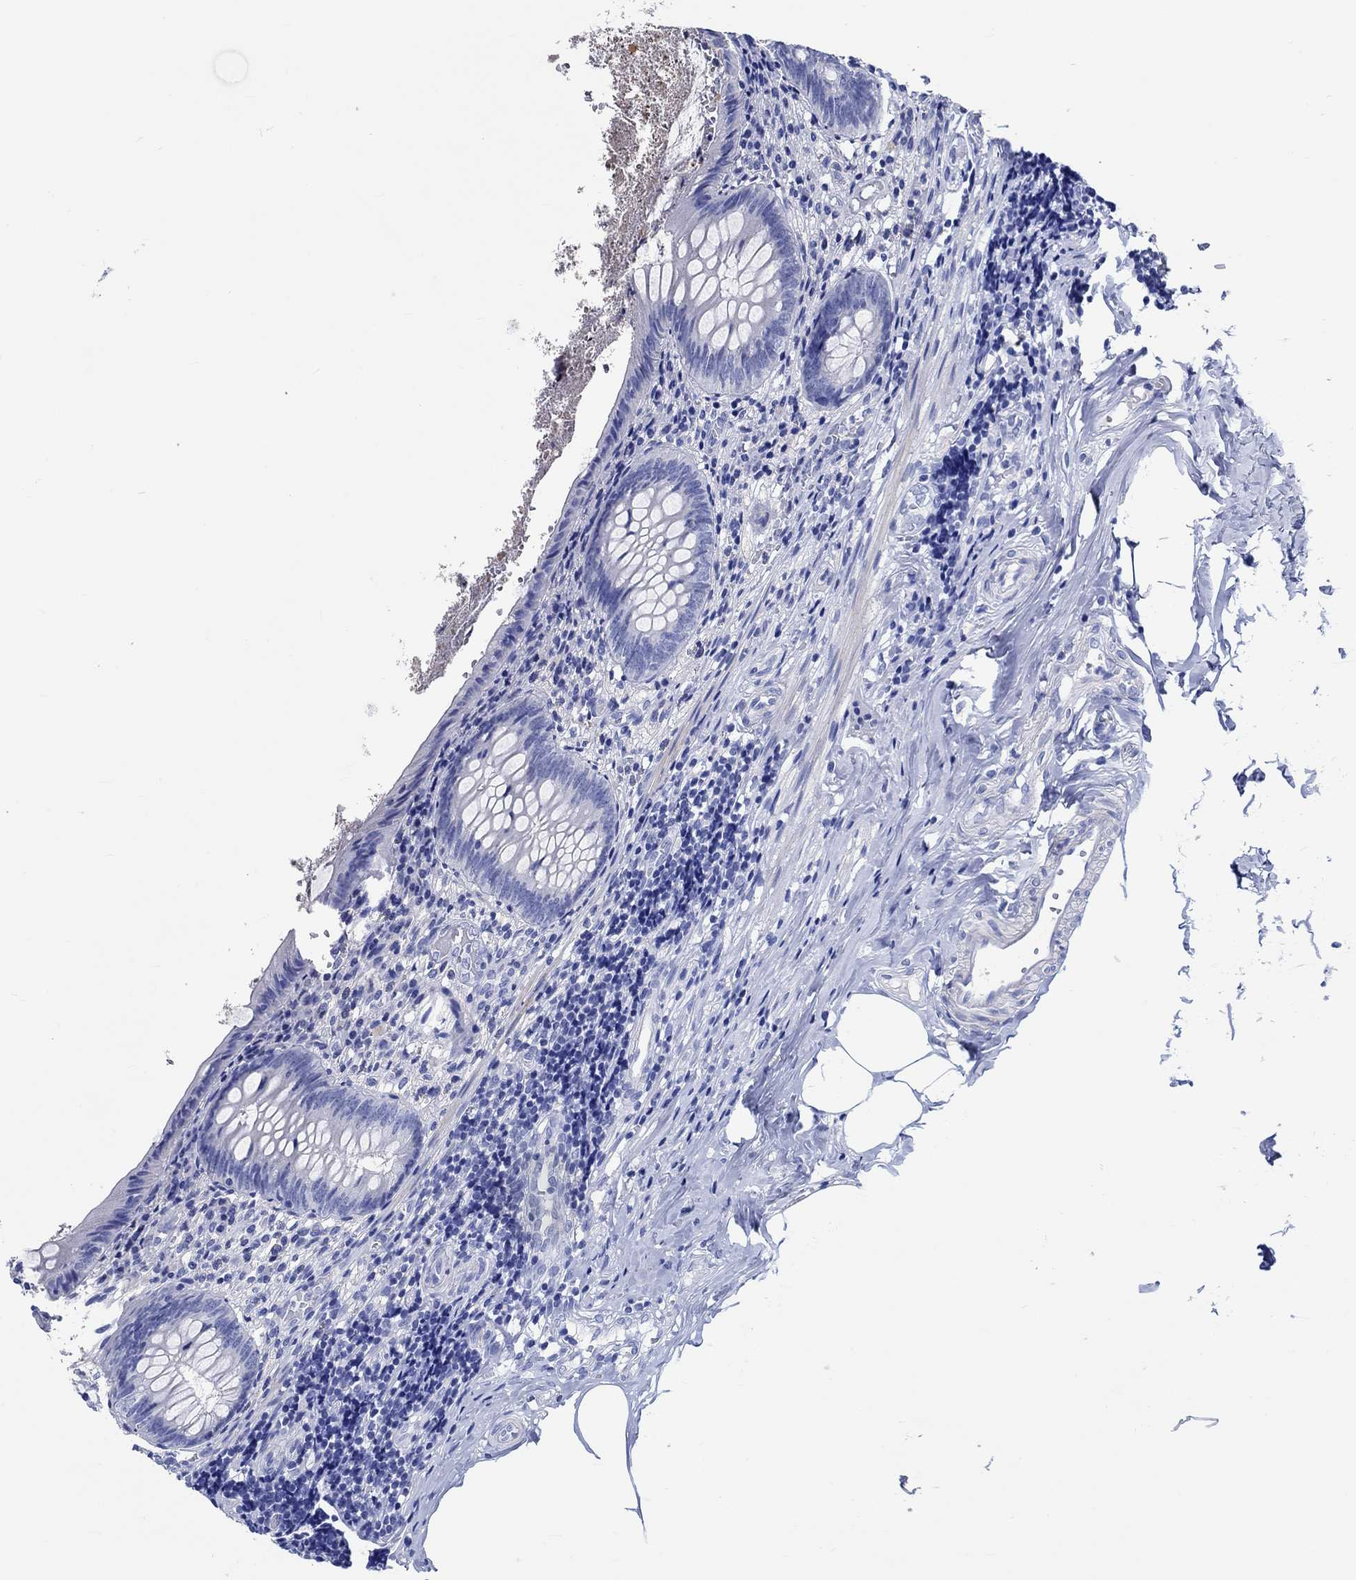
{"staining": {"intensity": "negative", "quantity": "none", "location": "none"}, "tissue": "appendix", "cell_type": "Glandular cells", "image_type": "normal", "snomed": [{"axis": "morphology", "description": "Normal tissue, NOS"}, {"axis": "topography", "description": "Appendix"}], "caption": "This is an immunohistochemistry photomicrograph of unremarkable human appendix. There is no staining in glandular cells.", "gene": "SHISA4", "patient": {"sex": "female", "age": 23}}